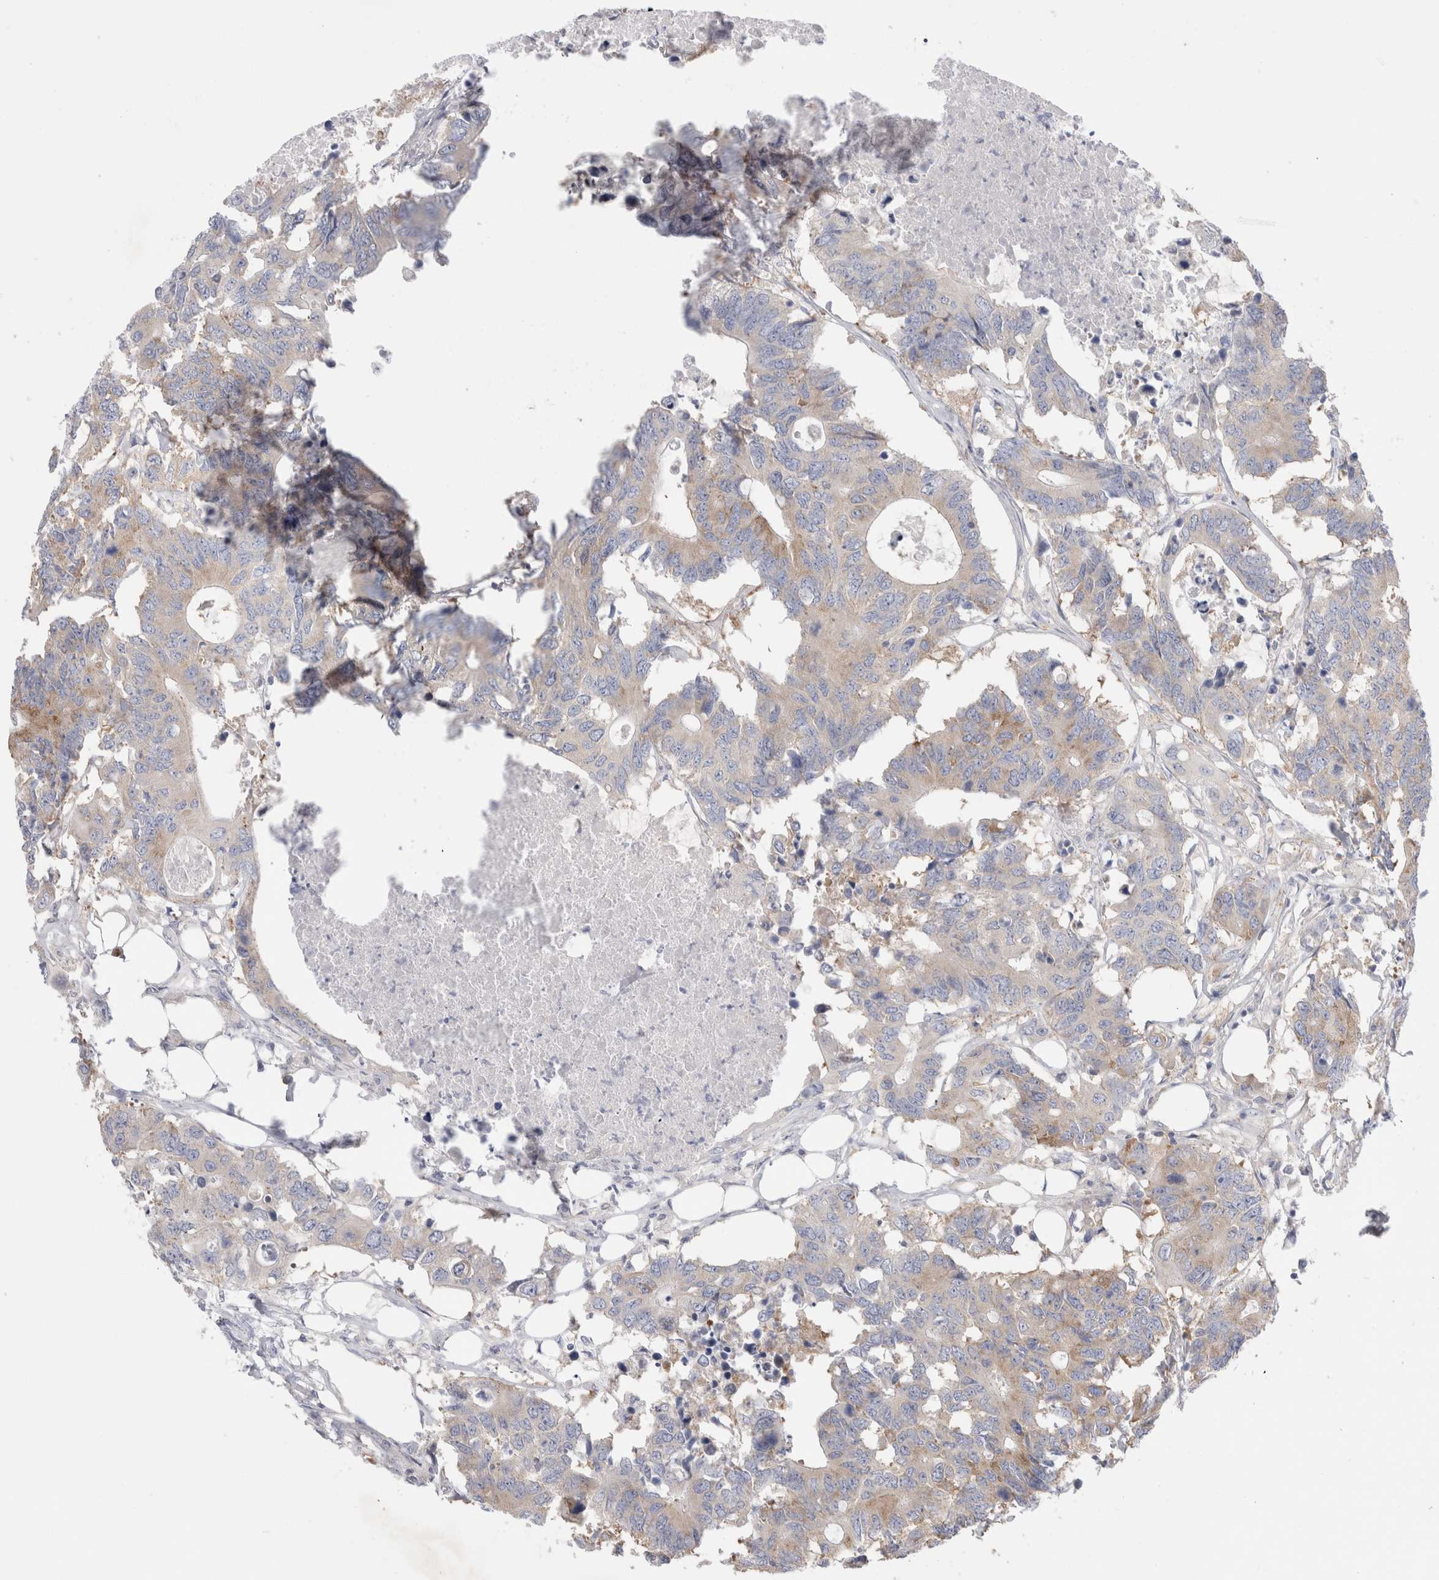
{"staining": {"intensity": "weak", "quantity": "<25%", "location": "cytoplasmic/membranous"}, "tissue": "colorectal cancer", "cell_type": "Tumor cells", "image_type": "cancer", "snomed": [{"axis": "morphology", "description": "Adenocarcinoma, NOS"}, {"axis": "topography", "description": "Colon"}], "caption": "IHC photomicrograph of human colorectal cancer stained for a protein (brown), which exhibits no expression in tumor cells.", "gene": "ZNF23", "patient": {"sex": "male", "age": 71}}